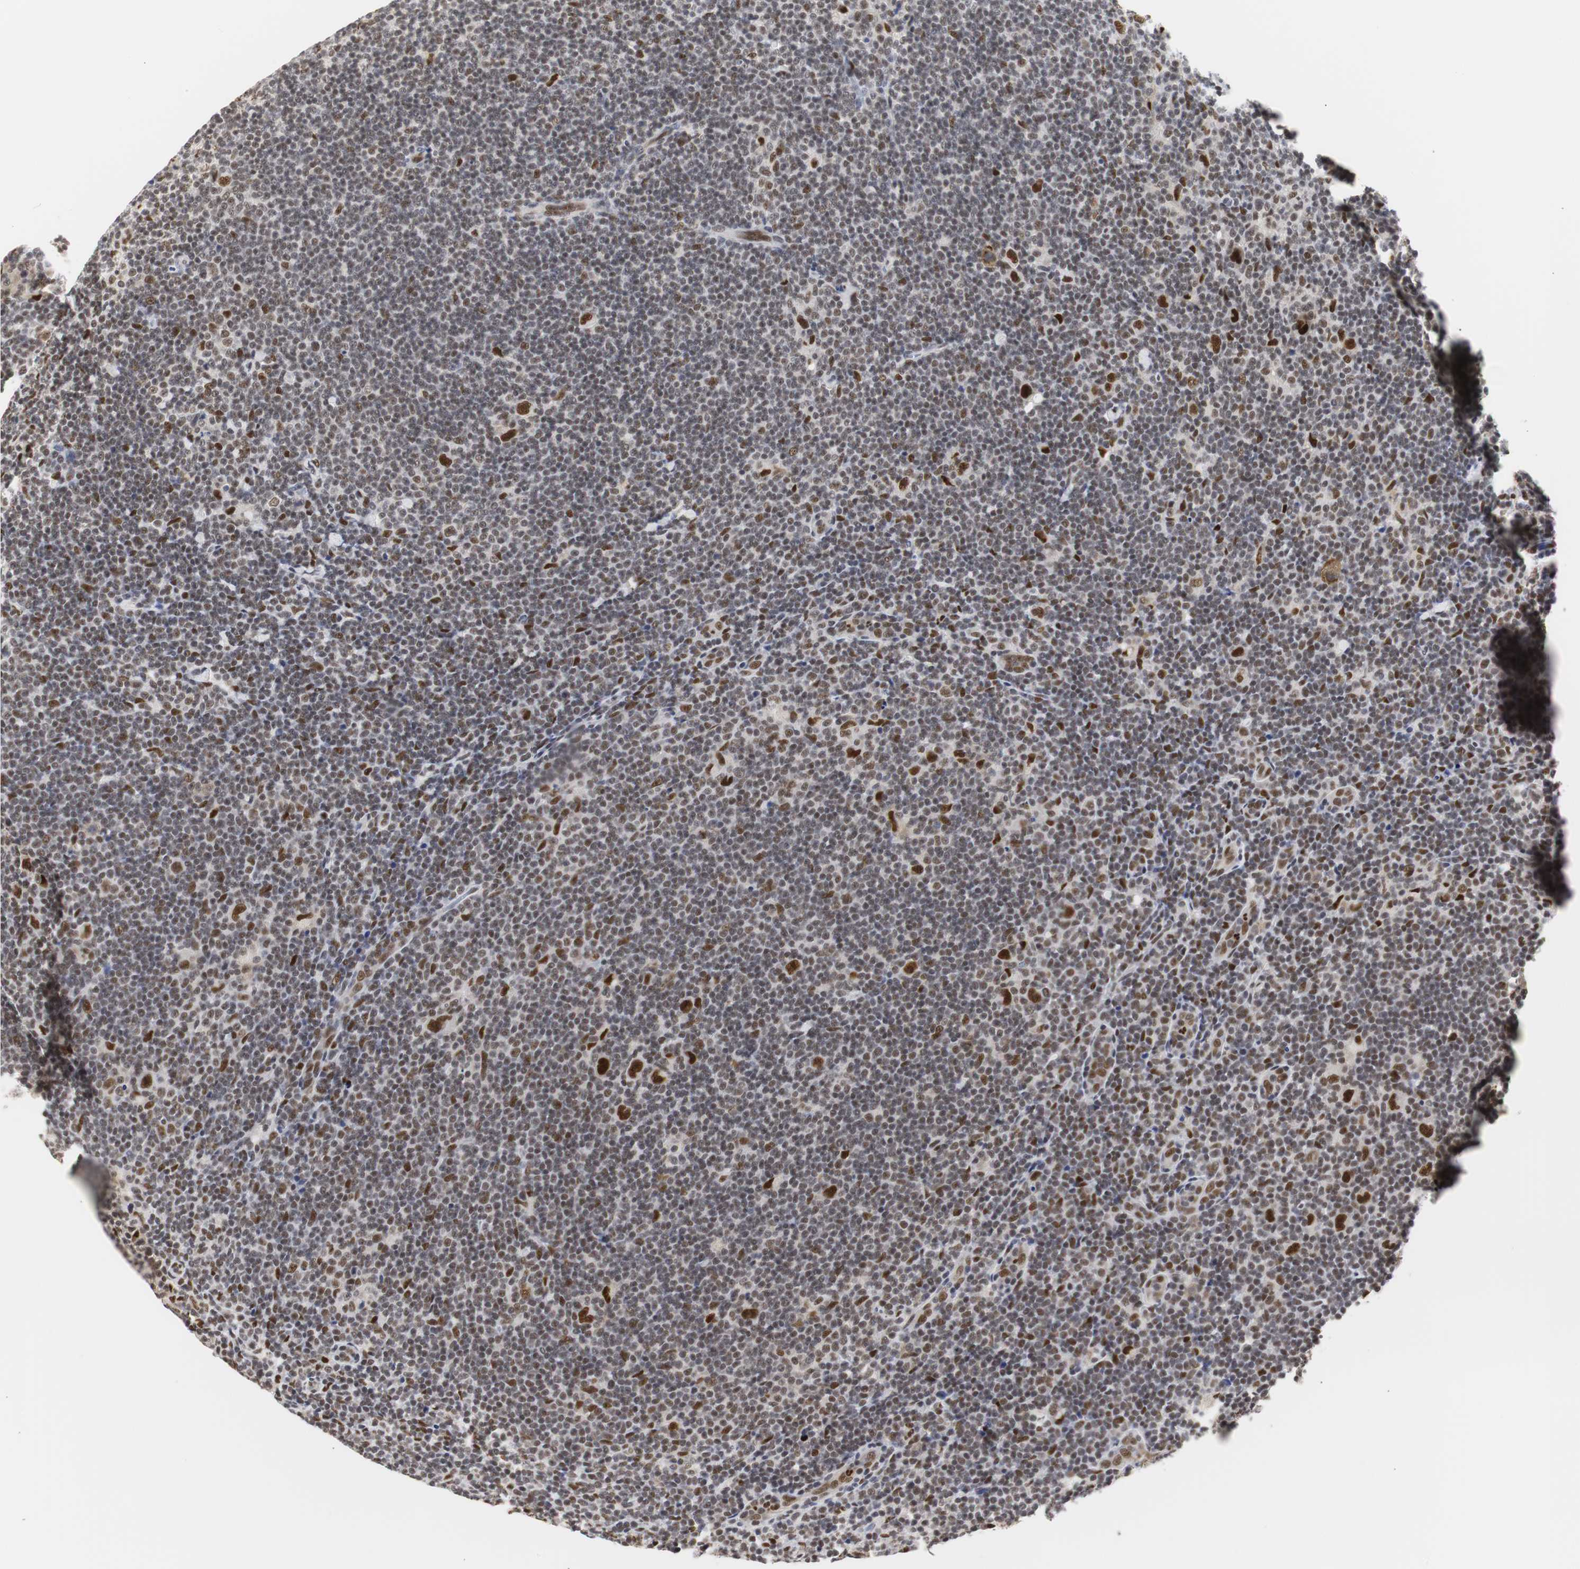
{"staining": {"intensity": "strong", "quantity": "25%-75%", "location": "nuclear"}, "tissue": "lymphoma", "cell_type": "Tumor cells", "image_type": "cancer", "snomed": [{"axis": "morphology", "description": "Hodgkin's disease, NOS"}, {"axis": "topography", "description": "Lymph node"}], "caption": "Strong nuclear protein staining is seen in approximately 25%-75% of tumor cells in lymphoma. (DAB IHC, brown staining for protein, blue staining for nuclei).", "gene": "ZFC3H1", "patient": {"sex": "female", "age": 57}}